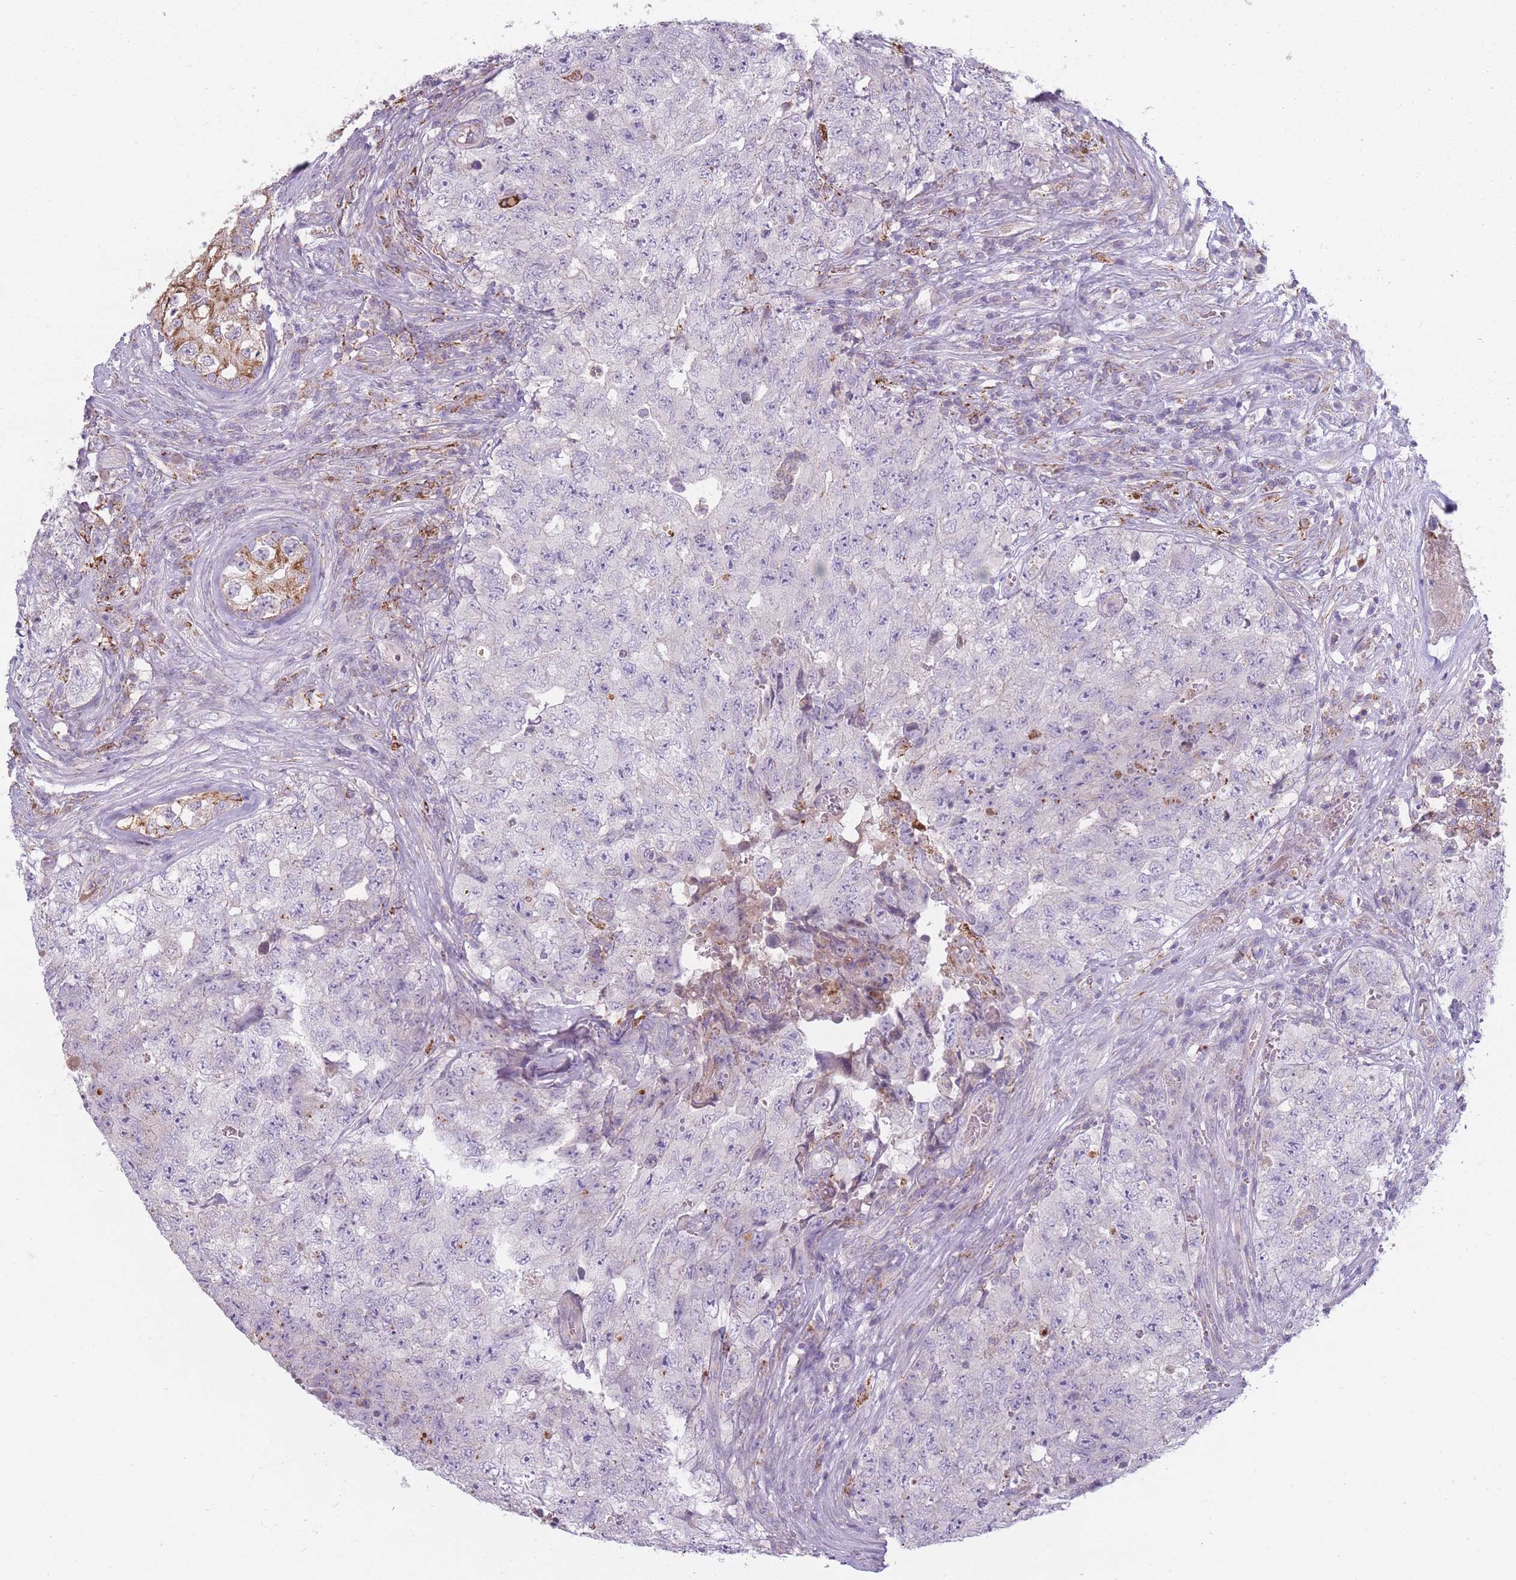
{"staining": {"intensity": "negative", "quantity": "none", "location": "none"}, "tissue": "testis cancer", "cell_type": "Tumor cells", "image_type": "cancer", "snomed": [{"axis": "morphology", "description": "Carcinoma, Embryonal, NOS"}, {"axis": "topography", "description": "Testis"}], "caption": "This is a histopathology image of immunohistochemistry staining of testis embryonal carcinoma, which shows no staining in tumor cells.", "gene": "PEX11B", "patient": {"sex": "male", "age": 17}}